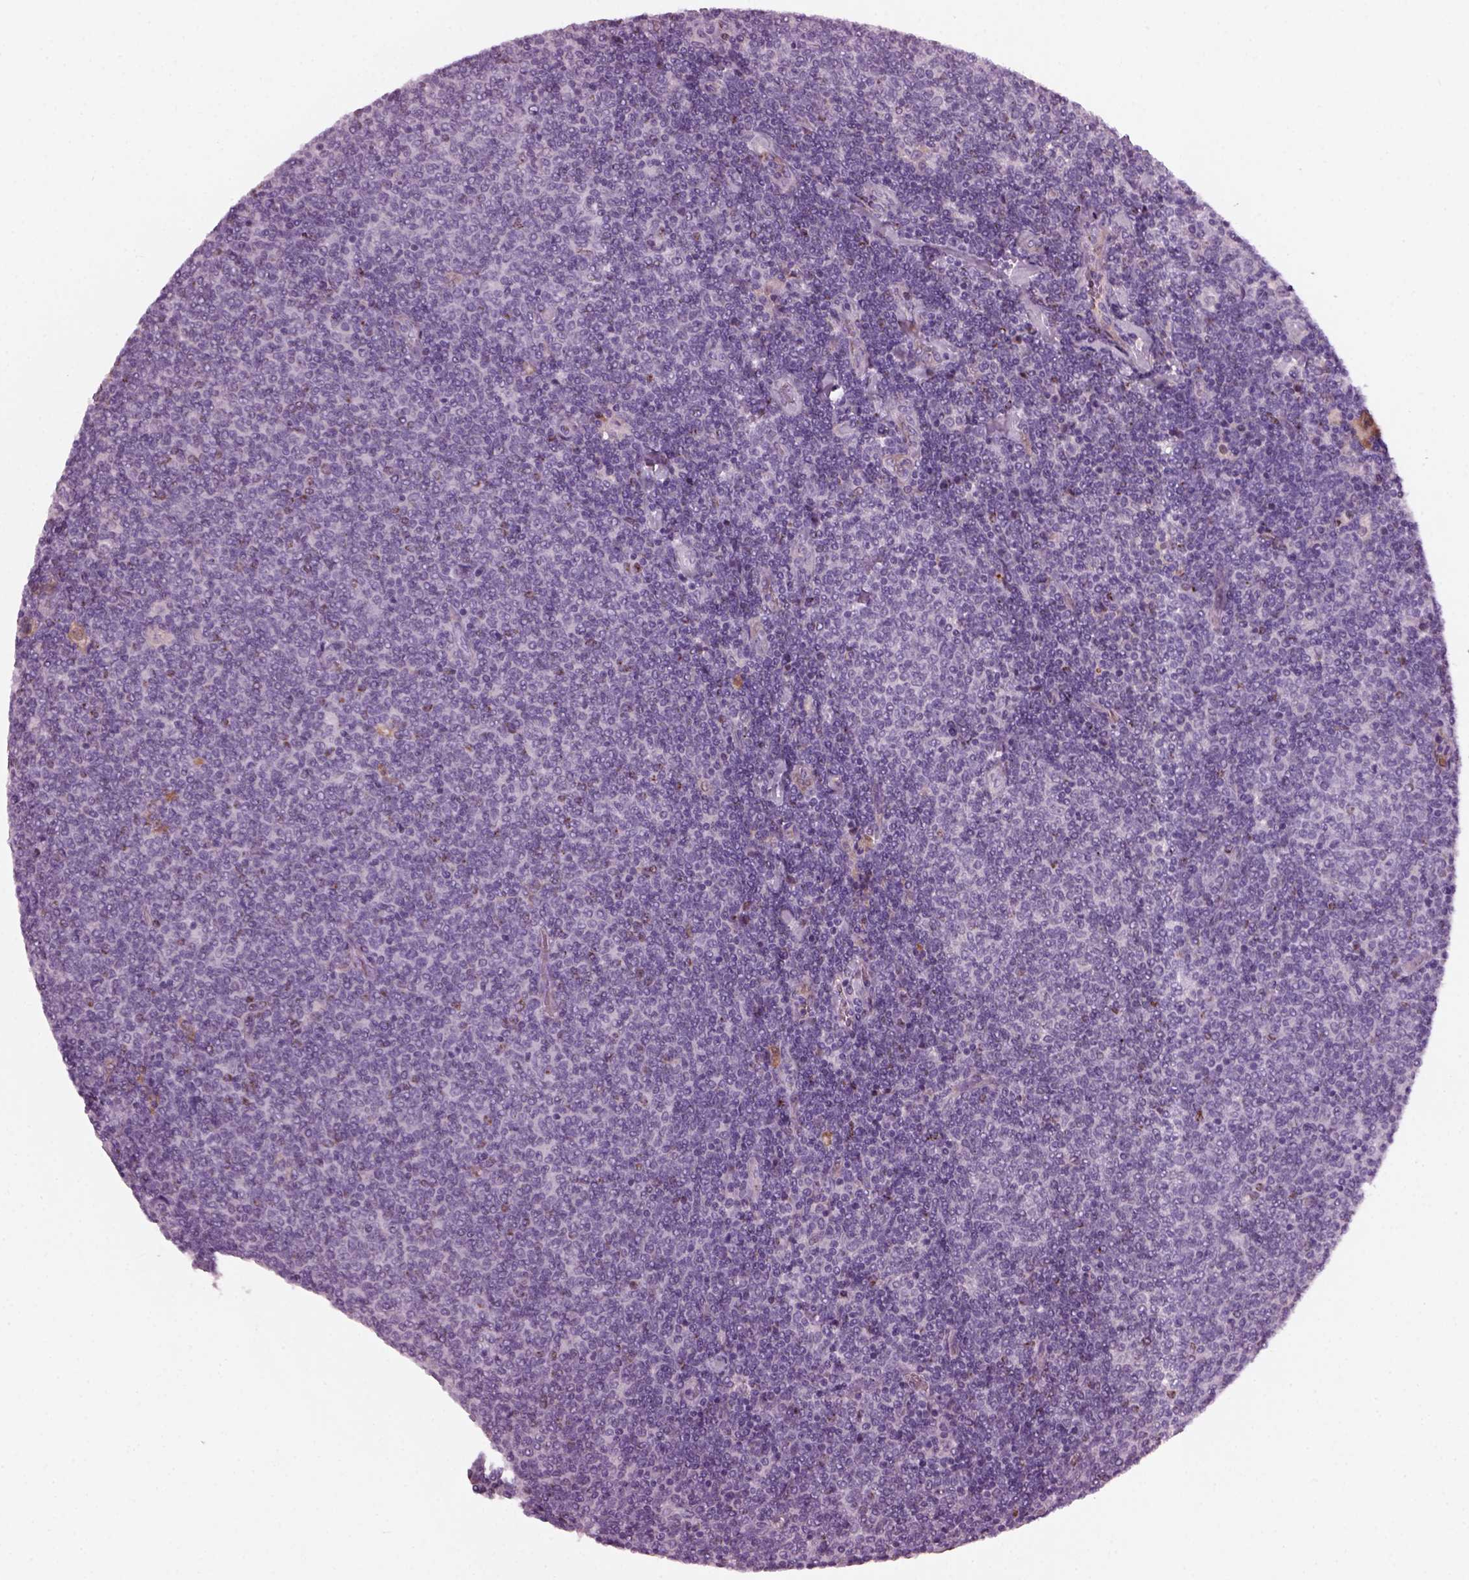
{"staining": {"intensity": "negative", "quantity": "none", "location": "none"}, "tissue": "lymphoma", "cell_type": "Tumor cells", "image_type": "cancer", "snomed": [{"axis": "morphology", "description": "Malignant lymphoma, non-Hodgkin's type, Low grade"}, {"axis": "topography", "description": "Lymph node"}], "caption": "There is no significant positivity in tumor cells of malignant lymphoma, non-Hodgkin's type (low-grade).", "gene": "DPYSL5", "patient": {"sex": "male", "age": 52}}